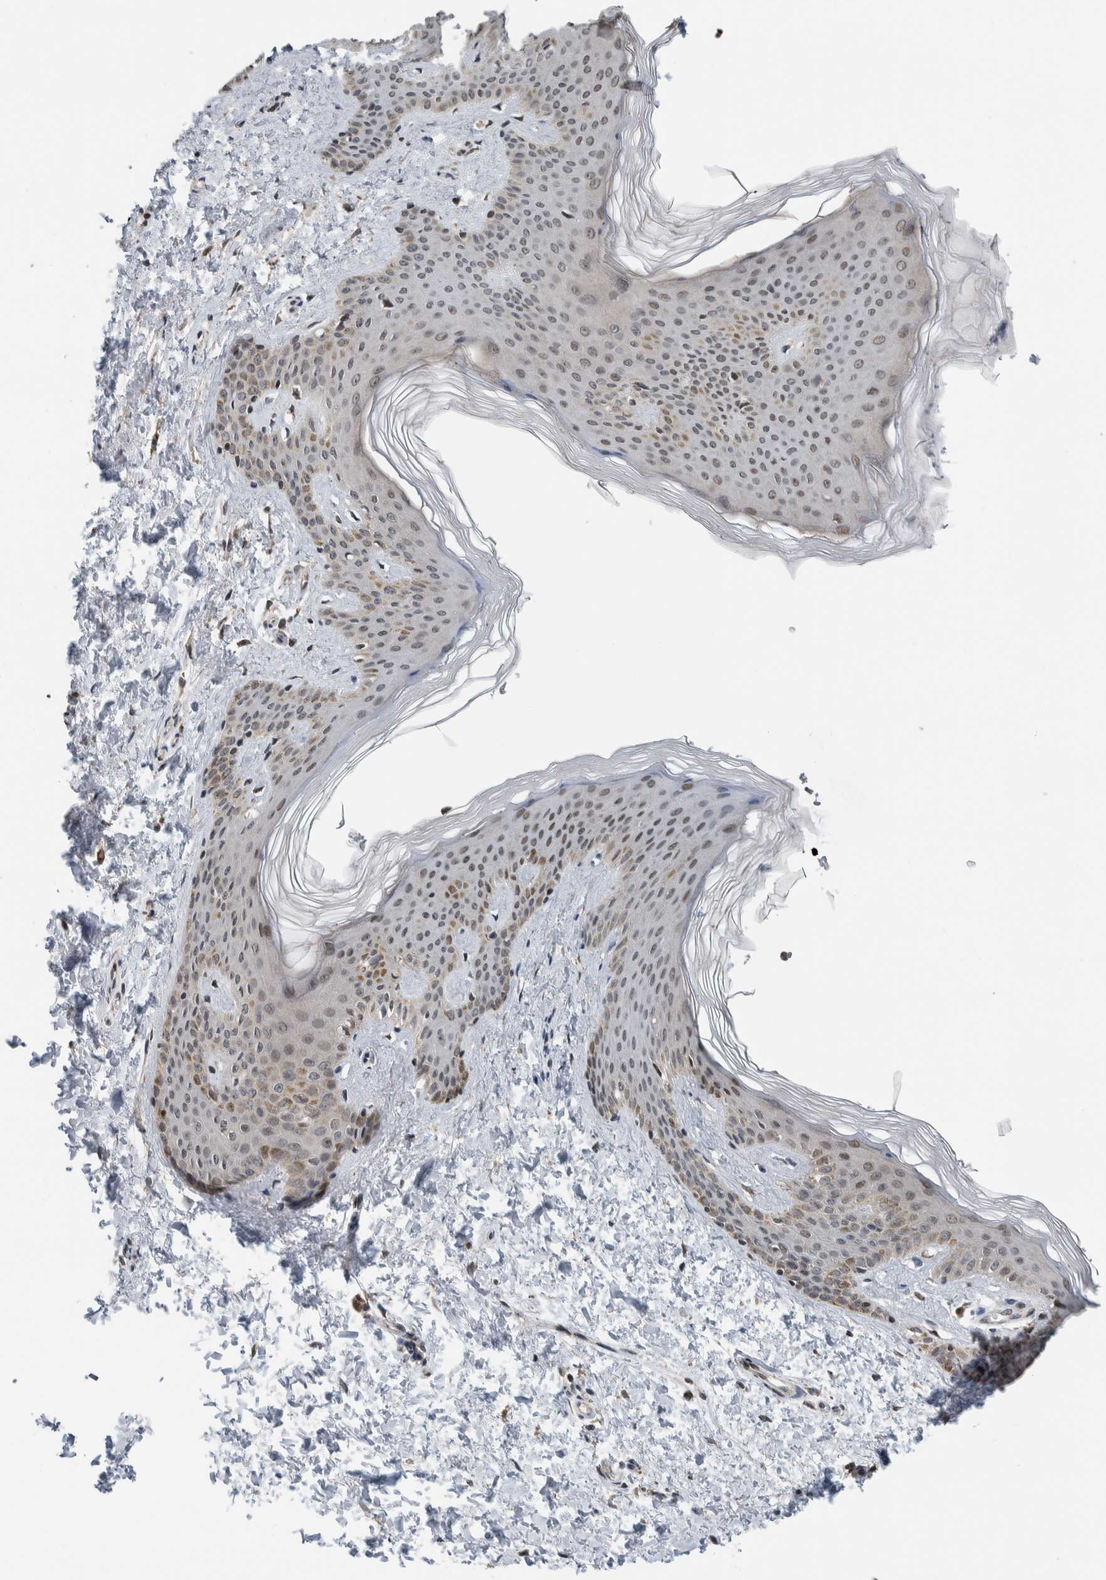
{"staining": {"intensity": "weak", "quantity": ">75%", "location": "cytoplasmic/membranous,nuclear"}, "tissue": "skin", "cell_type": "Fibroblasts", "image_type": "normal", "snomed": [{"axis": "morphology", "description": "Normal tissue, NOS"}, {"axis": "morphology", "description": "Neoplasm, benign, NOS"}, {"axis": "topography", "description": "Skin"}, {"axis": "topography", "description": "Soft tissue"}], "caption": "Weak cytoplasmic/membranous,nuclear expression is seen in about >75% of fibroblasts in unremarkable skin.", "gene": "NPLOC4", "patient": {"sex": "male", "age": 26}}